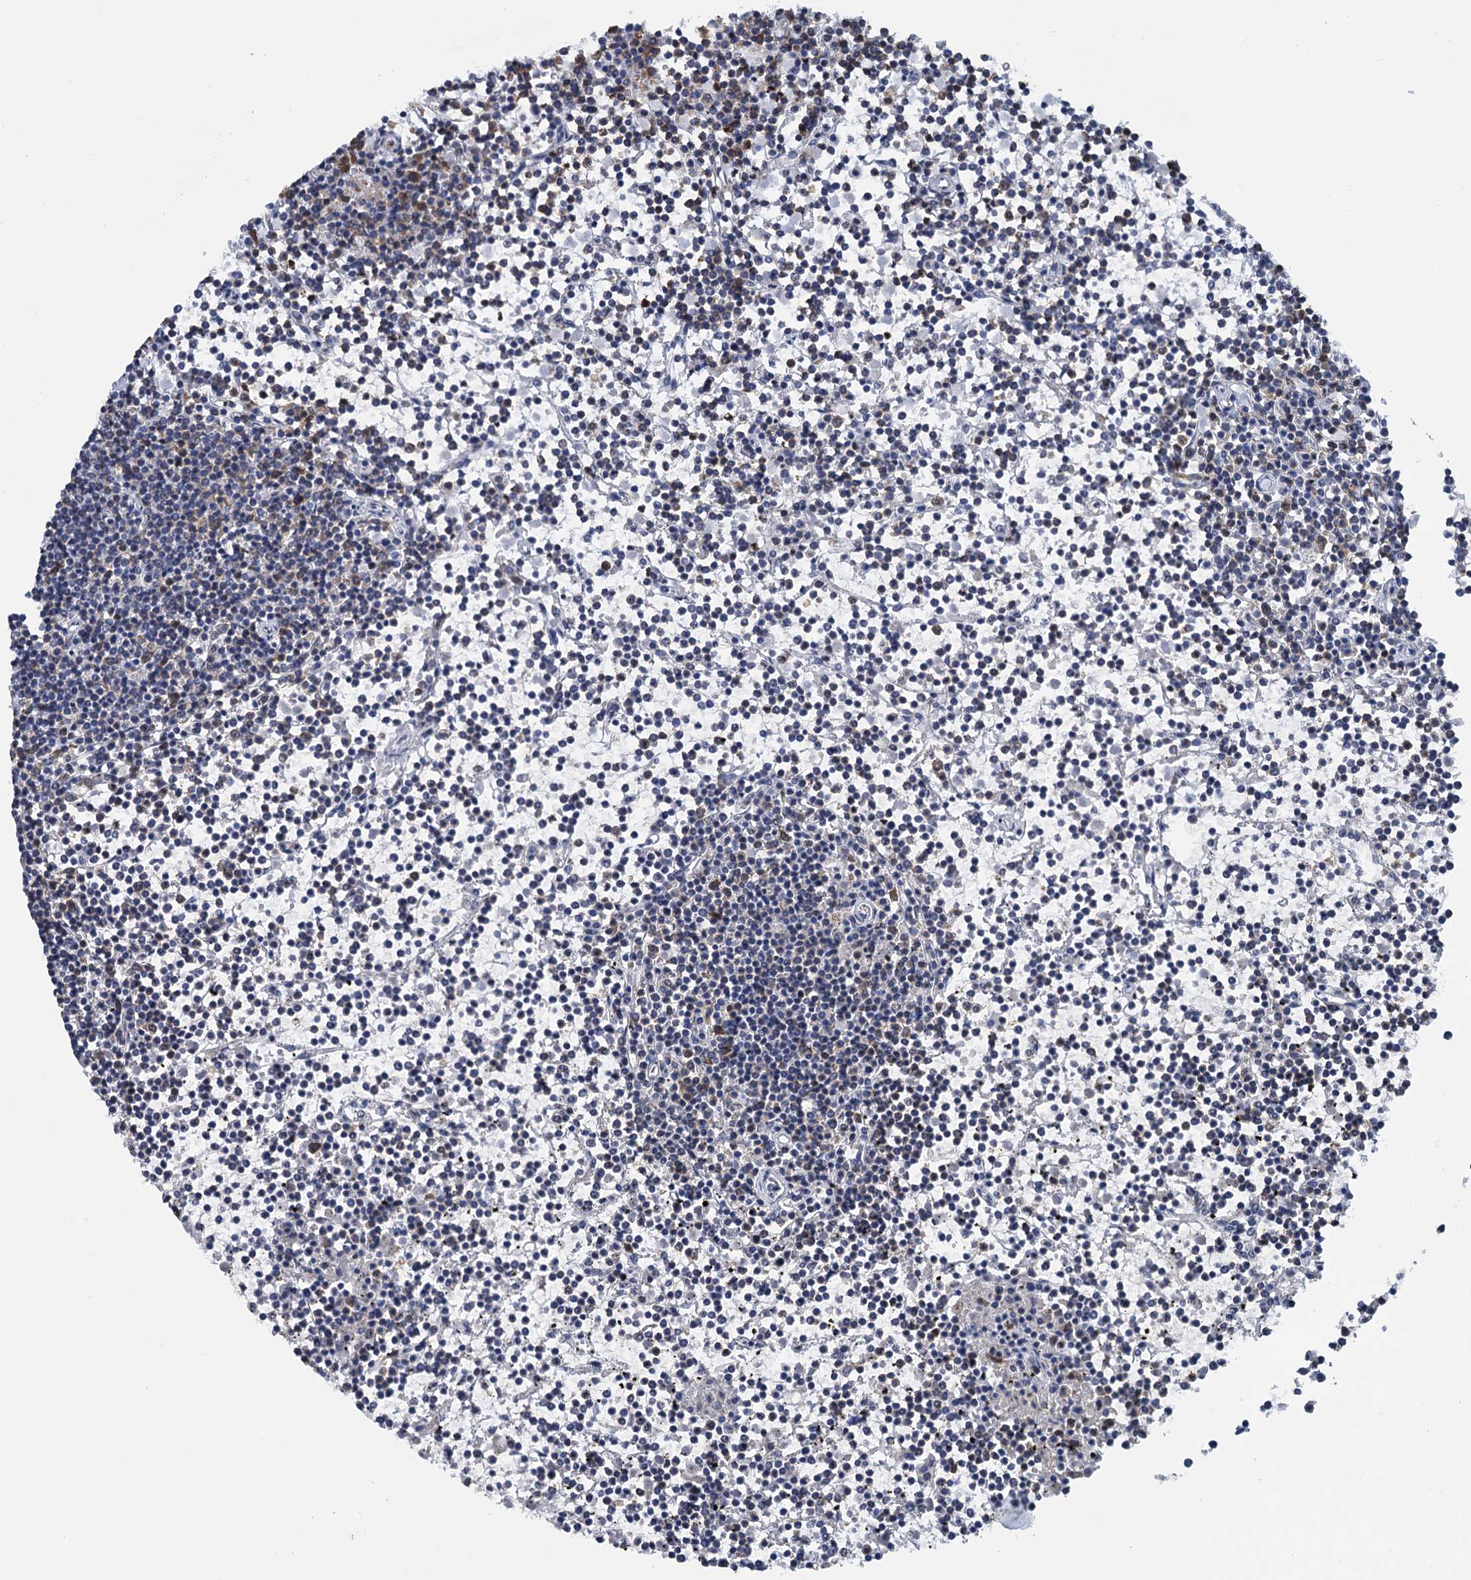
{"staining": {"intensity": "negative", "quantity": "none", "location": "none"}, "tissue": "lymphoma", "cell_type": "Tumor cells", "image_type": "cancer", "snomed": [{"axis": "morphology", "description": "Malignant lymphoma, non-Hodgkin's type, Low grade"}, {"axis": "topography", "description": "Spleen"}], "caption": "DAB immunohistochemical staining of lymphoma shows no significant staining in tumor cells. (Stains: DAB immunohistochemistry with hematoxylin counter stain, Microscopy: brightfield microscopy at high magnification).", "gene": "CCP110", "patient": {"sex": "female", "age": 19}}